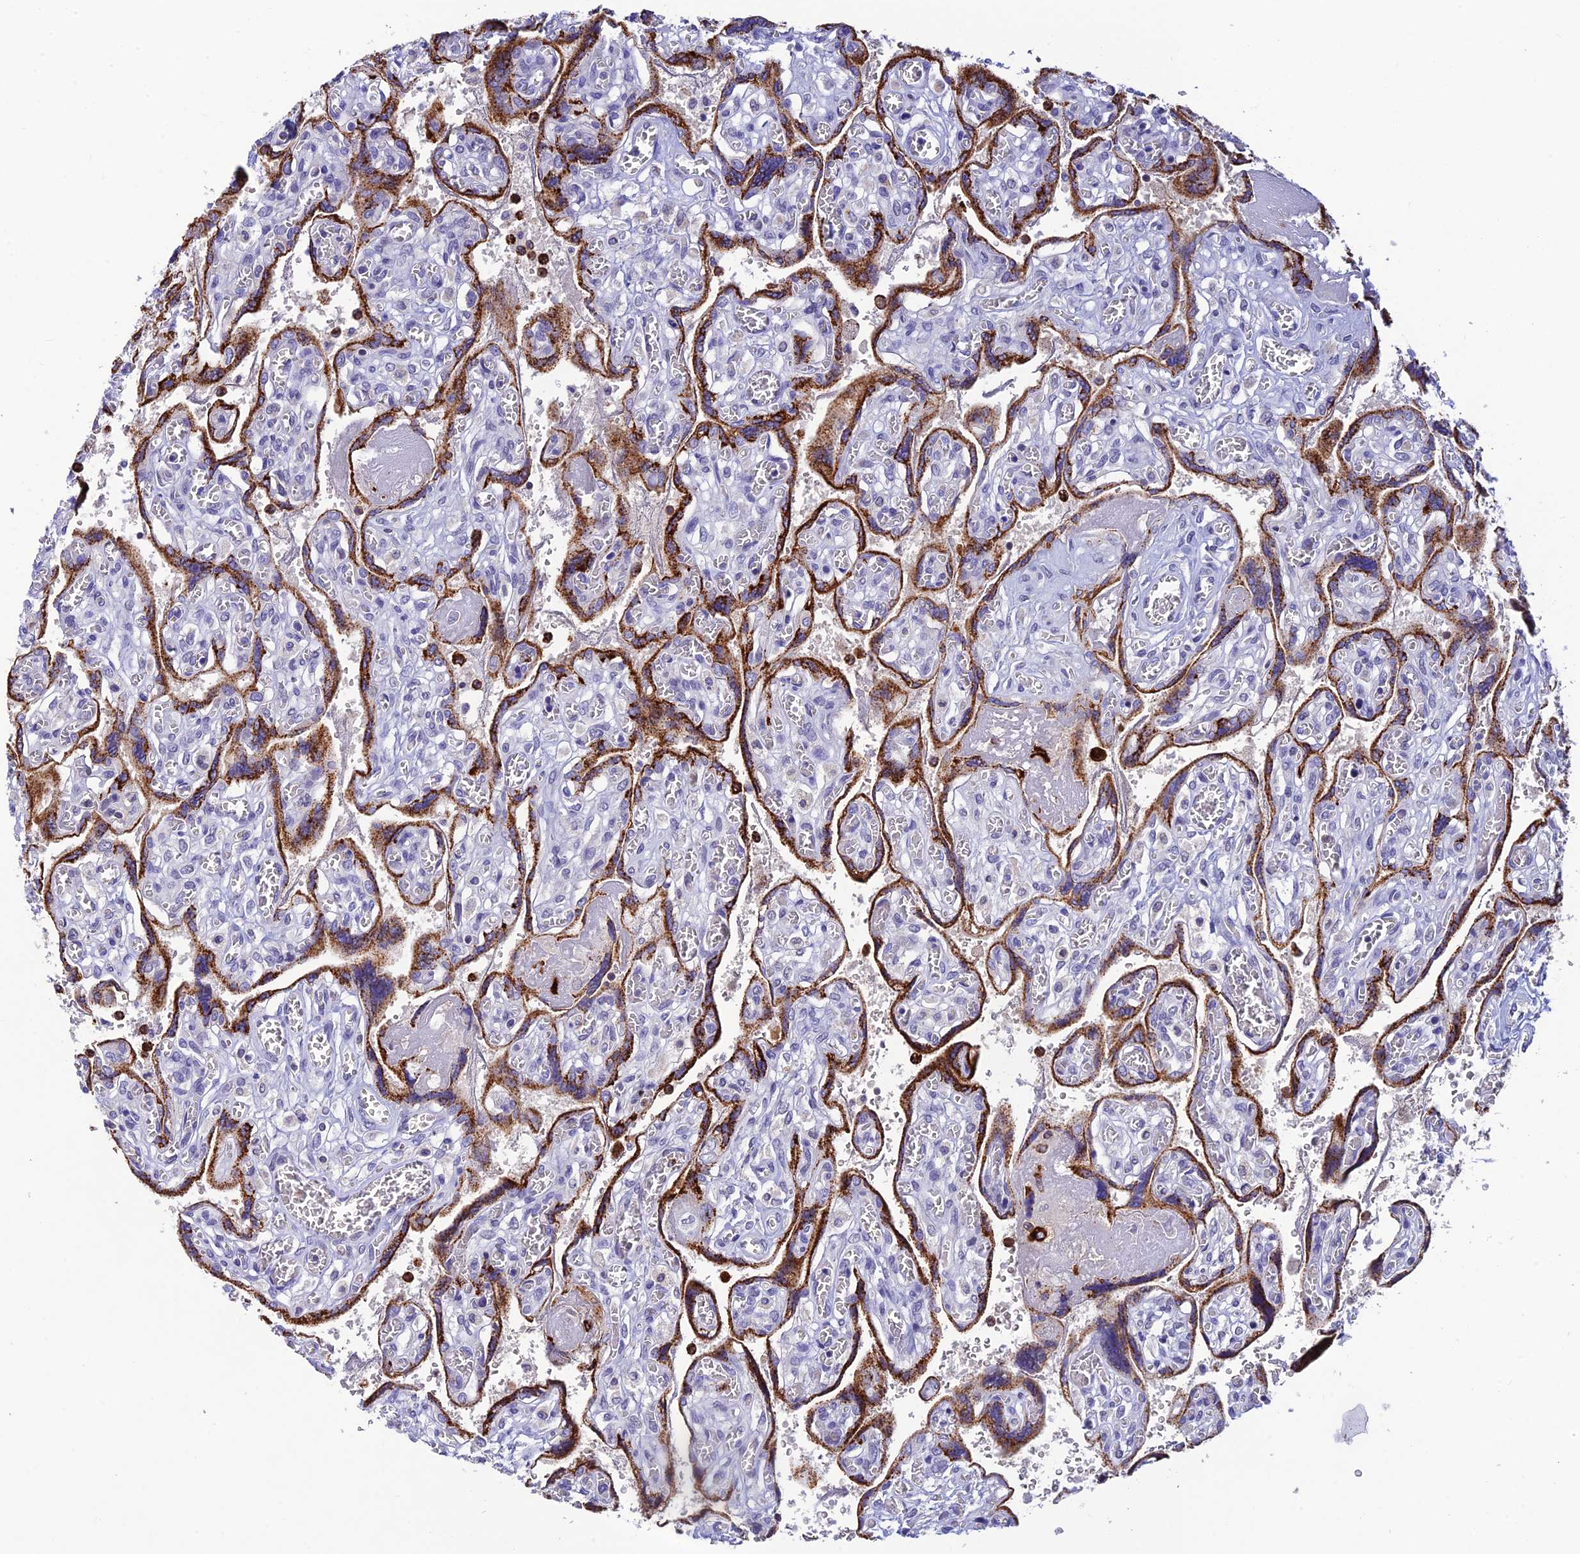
{"staining": {"intensity": "strong", "quantity": "25%-75%", "location": "cytoplasmic/membranous"}, "tissue": "placenta", "cell_type": "Trophoblastic cells", "image_type": "normal", "snomed": [{"axis": "morphology", "description": "Normal tissue, NOS"}, {"axis": "topography", "description": "Placenta"}], "caption": "Immunohistochemistry (IHC) histopathology image of benign placenta: human placenta stained using immunohistochemistry (IHC) reveals high levels of strong protein expression localized specifically in the cytoplasmic/membranous of trophoblastic cells, appearing as a cytoplasmic/membranous brown color.", "gene": "HIC1", "patient": {"sex": "female", "age": 39}}